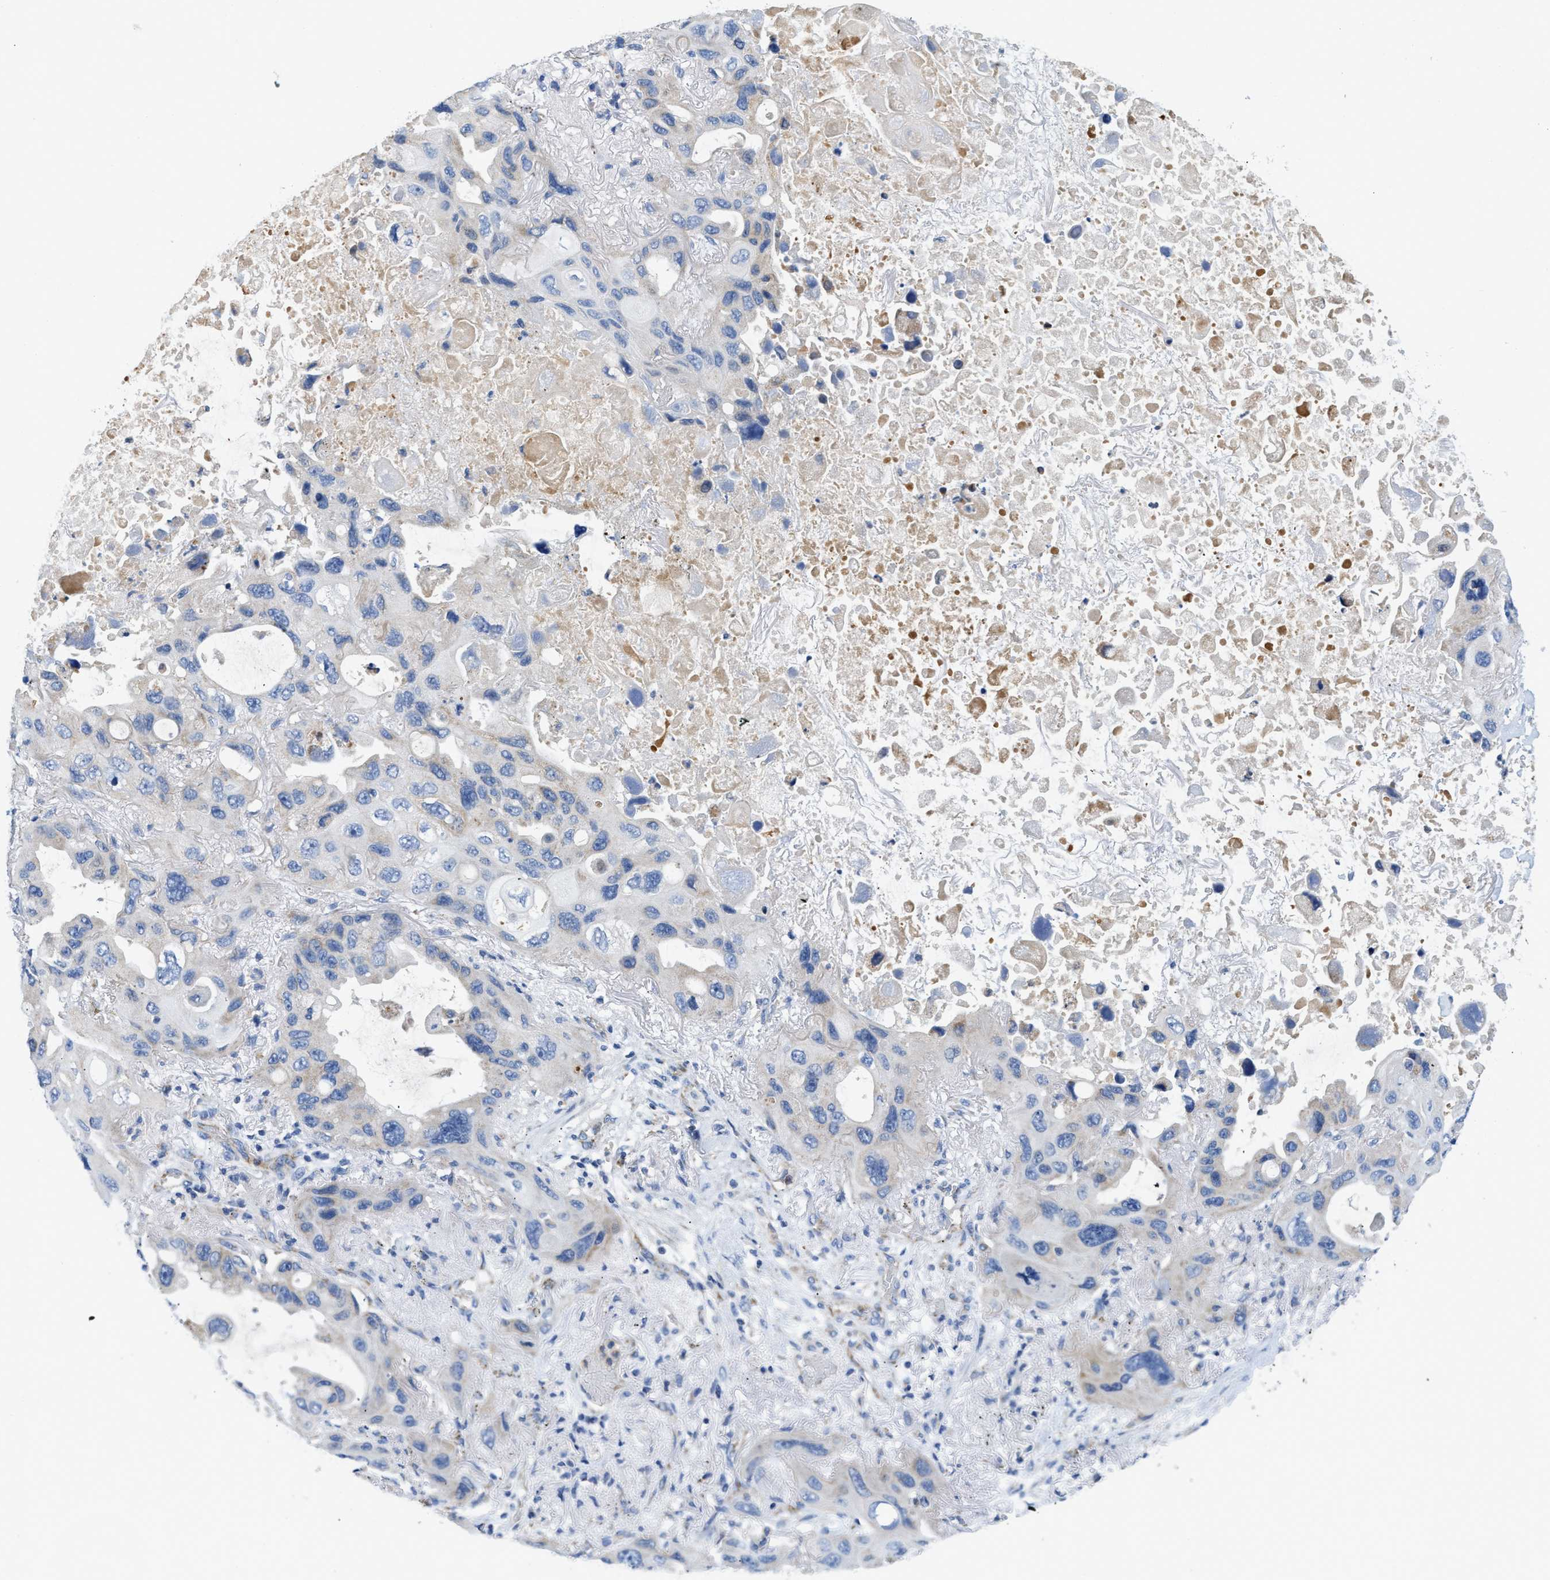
{"staining": {"intensity": "weak", "quantity": "<25%", "location": "cytoplasmic/membranous"}, "tissue": "lung cancer", "cell_type": "Tumor cells", "image_type": "cancer", "snomed": [{"axis": "morphology", "description": "Squamous cell carcinoma, NOS"}, {"axis": "topography", "description": "Lung"}], "caption": "DAB immunohistochemical staining of human lung cancer shows no significant expression in tumor cells.", "gene": "SLC25A13", "patient": {"sex": "female", "age": 73}}